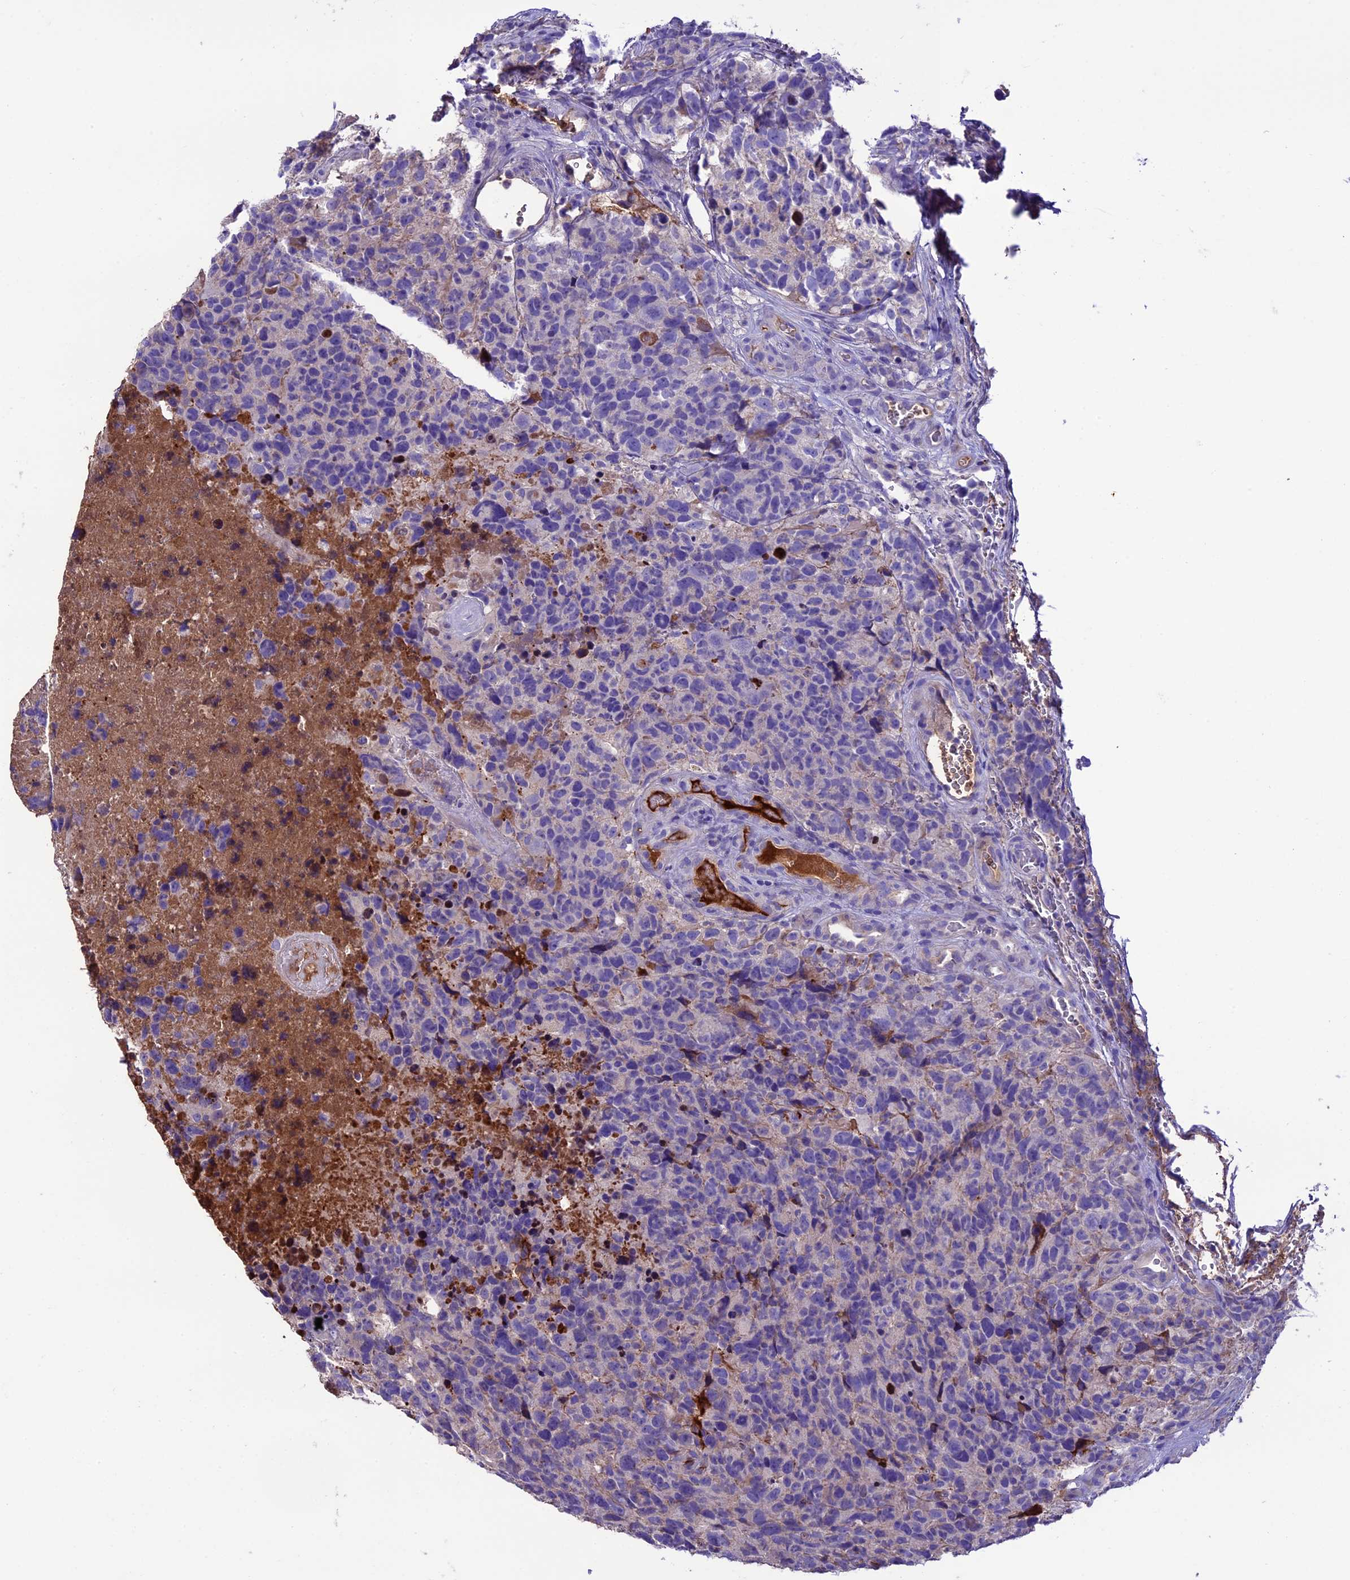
{"staining": {"intensity": "negative", "quantity": "none", "location": "none"}, "tissue": "glioma", "cell_type": "Tumor cells", "image_type": "cancer", "snomed": [{"axis": "morphology", "description": "Glioma, malignant, High grade"}, {"axis": "topography", "description": "Brain"}], "caption": "The immunohistochemistry (IHC) micrograph has no significant positivity in tumor cells of glioma tissue. (Immunohistochemistry (ihc), brightfield microscopy, high magnification).", "gene": "TCP11L2", "patient": {"sex": "male", "age": 69}}